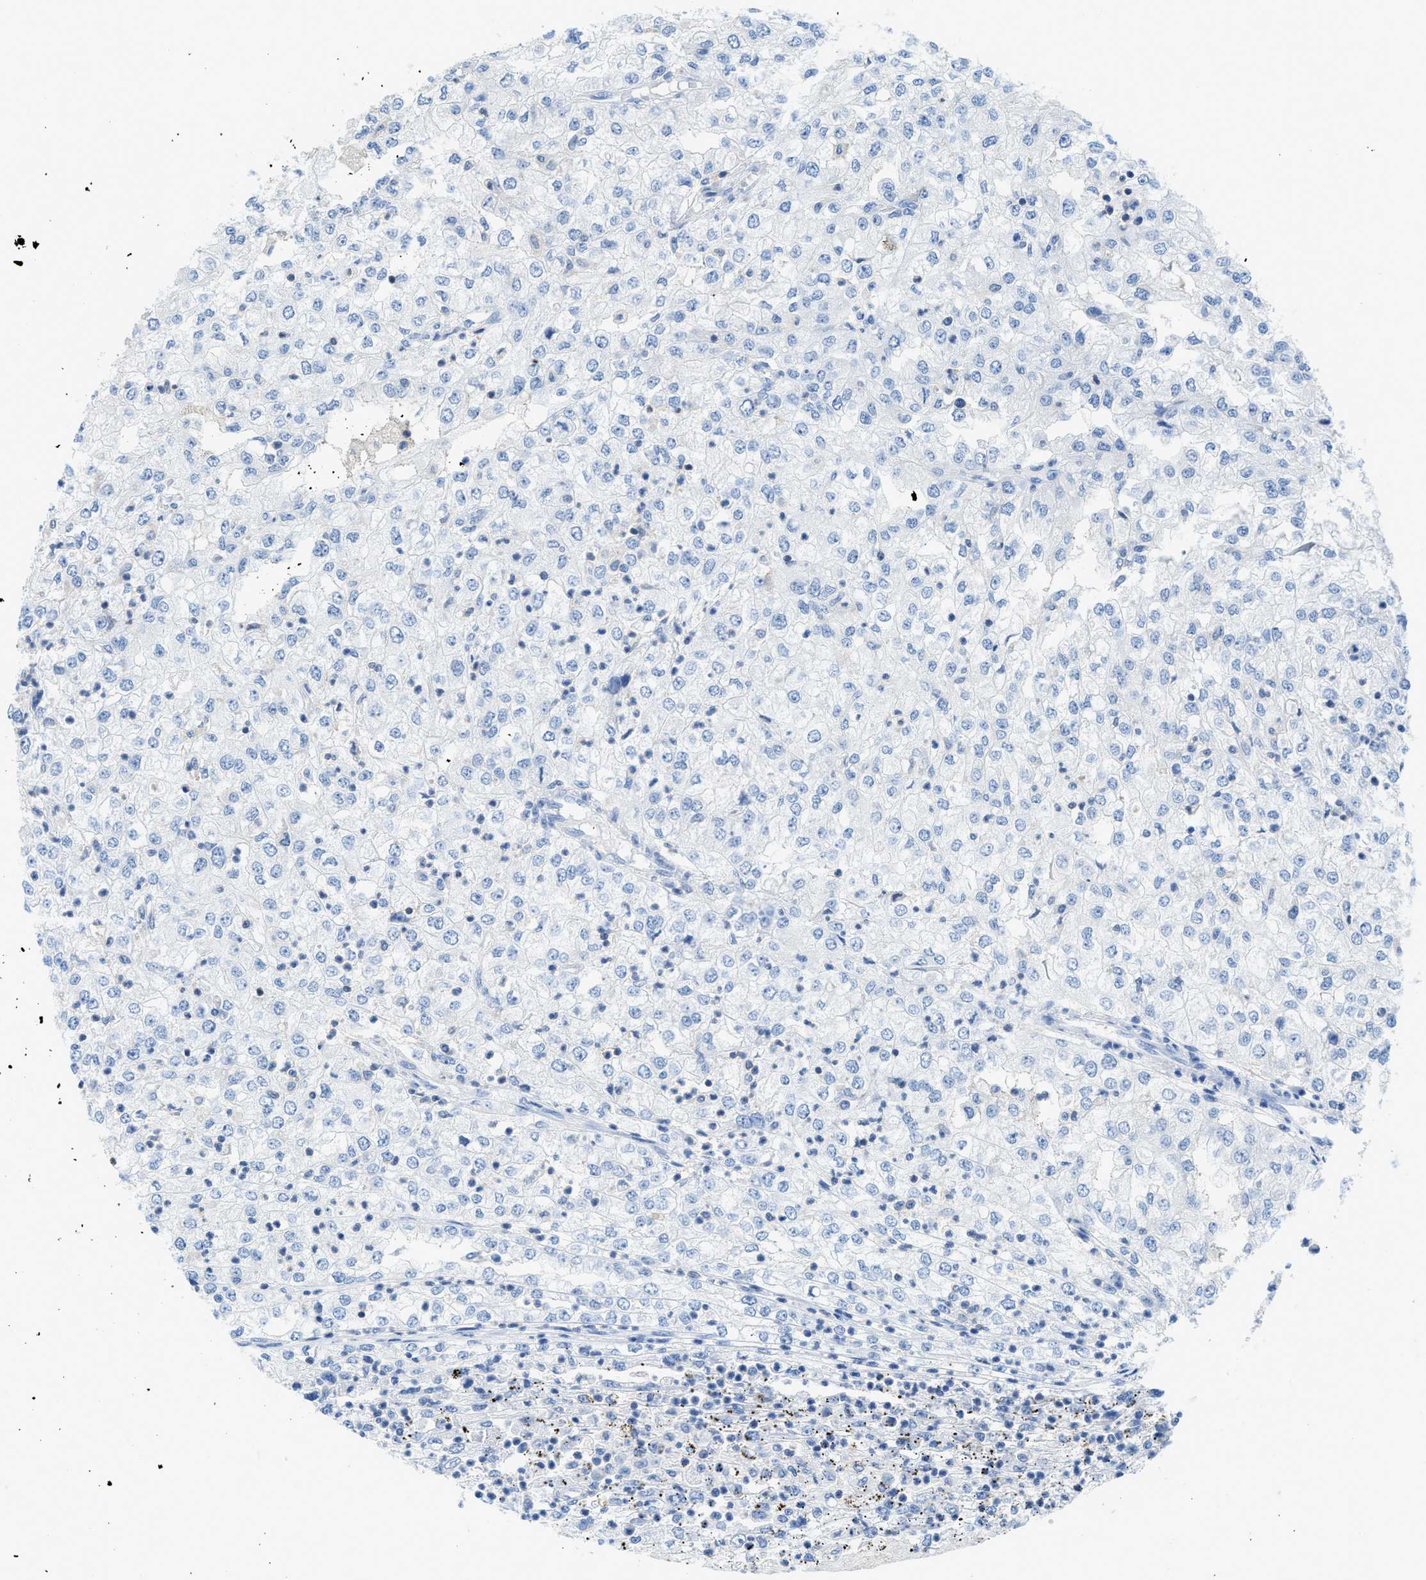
{"staining": {"intensity": "negative", "quantity": "none", "location": "none"}, "tissue": "renal cancer", "cell_type": "Tumor cells", "image_type": "cancer", "snomed": [{"axis": "morphology", "description": "Adenocarcinoma, NOS"}, {"axis": "topography", "description": "Kidney"}], "caption": "High power microscopy photomicrograph of an IHC micrograph of renal cancer (adenocarcinoma), revealing no significant expression in tumor cells. Nuclei are stained in blue.", "gene": "FAM151A", "patient": {"sex": "female", "age": 54}}